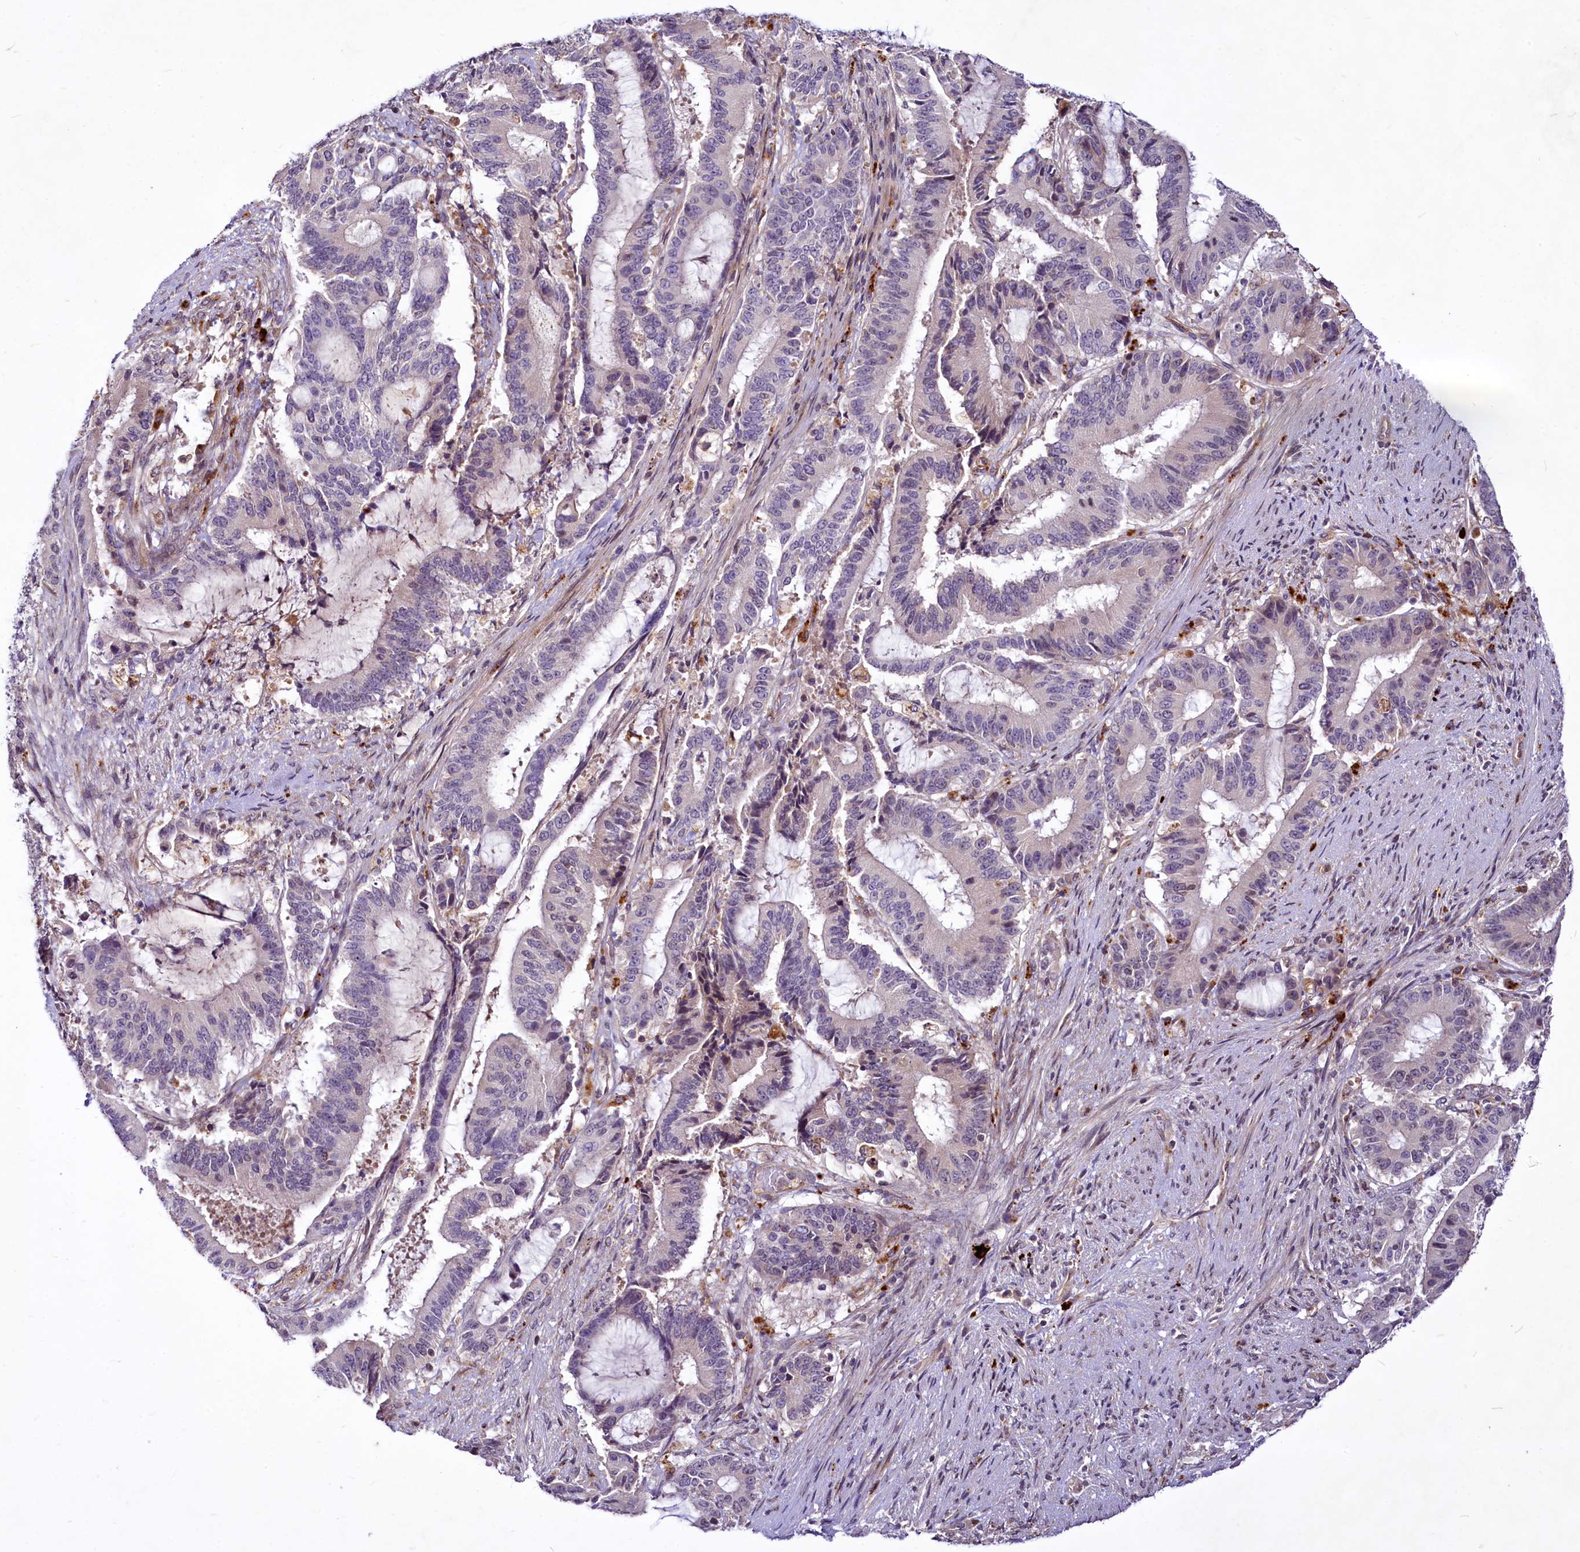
{"staining": {"intensity": "negative", "quantity": "none", "location": "none"}, "tissue": "liver cancer", "cell_type": "Tumor cells", "image_type": "cancer", "snomed": [{"axis": "morphology", "description": "Normal tissue, NOS"}, {"axis": "morphology", "description": "Cholangiocarcinoma"}, {"axis": "topography", "description": "Liver"}, {"axis": "topography", "description": "Peripheral nerve tissue"}], "caption": "Immunohistochemistry (IHC) of human liver cholangiocarcinoma displays no expression in tumor cells.", "gene": "C11orf86", "patient": {"sex": "female", "age": 73}}